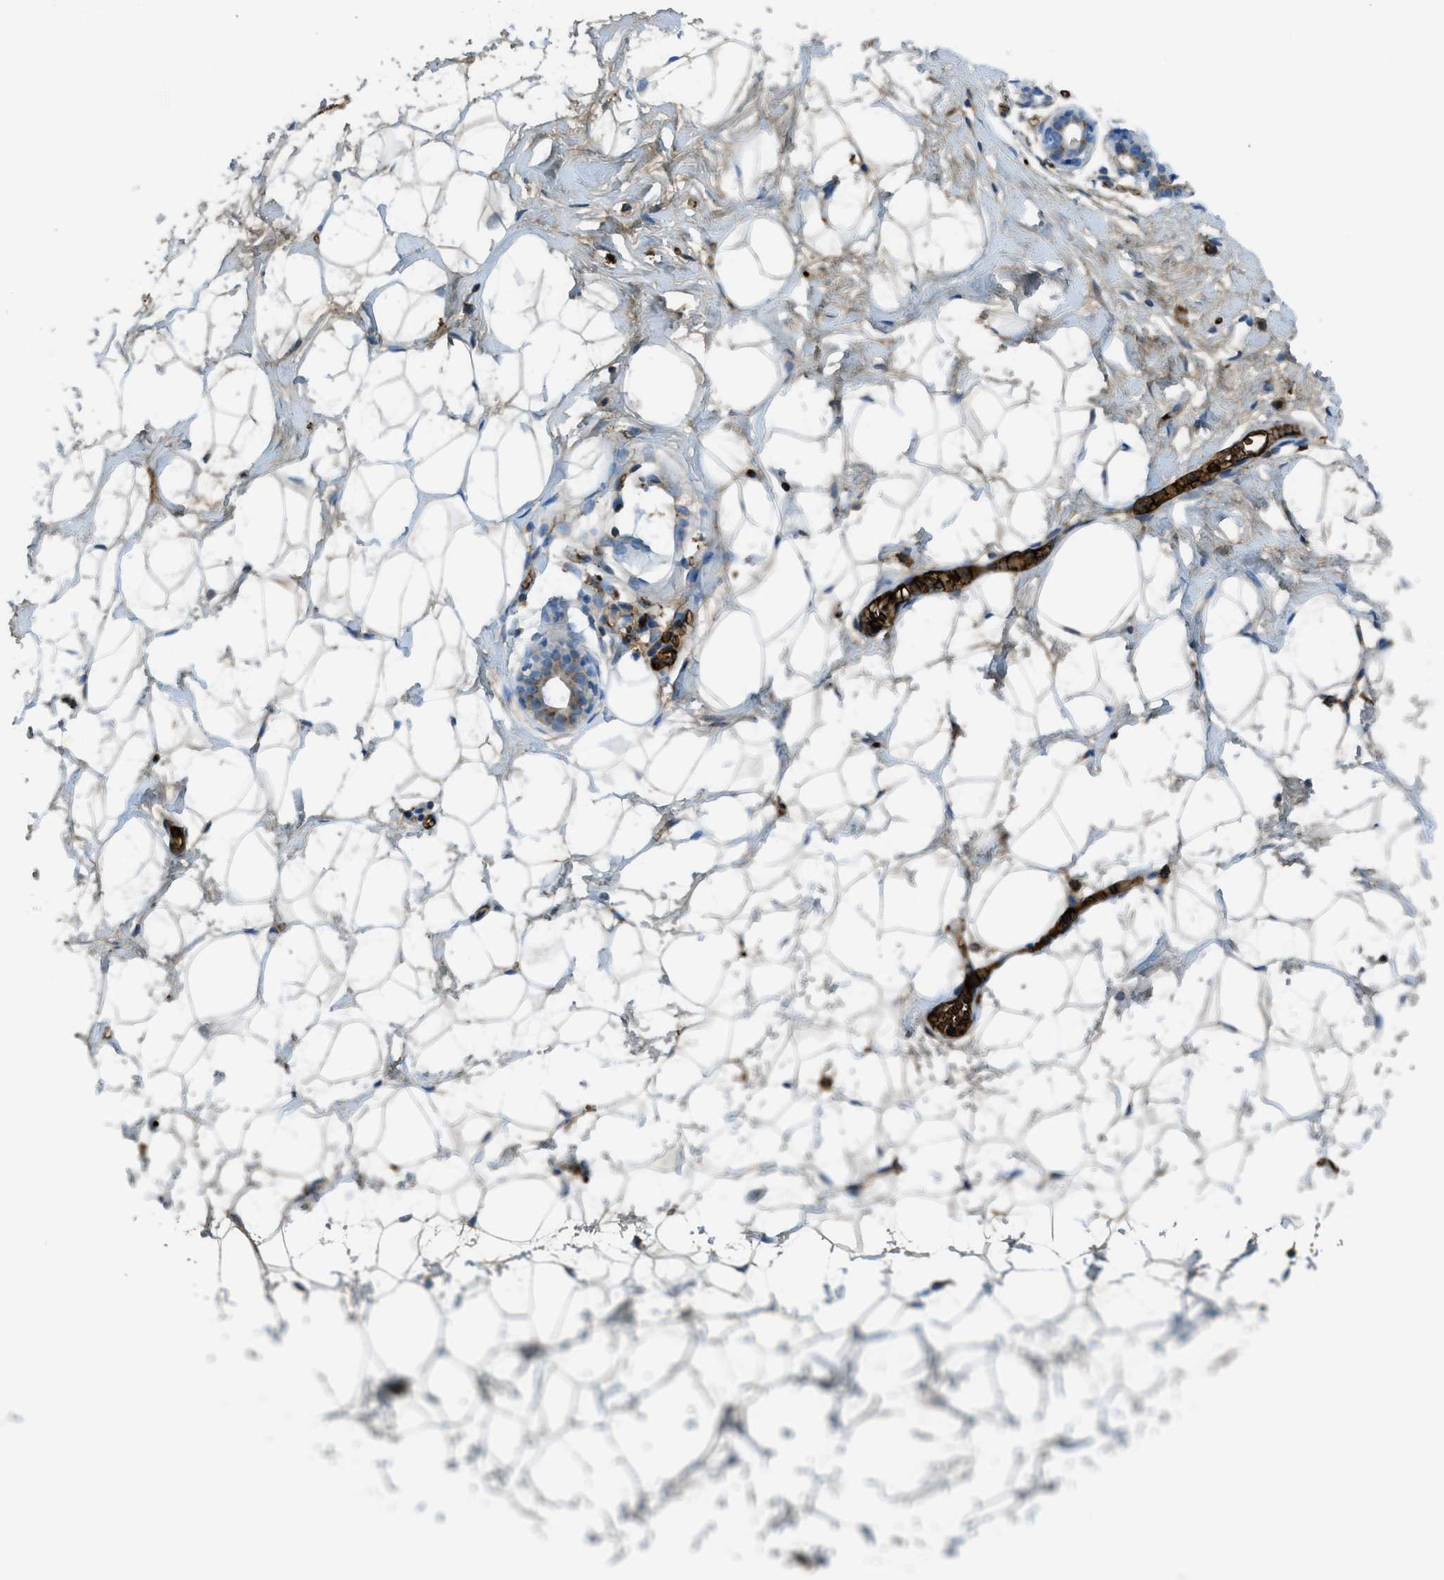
{"staining": {"intensity": "negative", "quantity": "none", "location": "none"}, "tissue": "breast", "cell_type": "Adipocytes", "image_type": "normal", "snomed": [{"axis": "morphology", "description": "Normal tissue, NOS"}, {"axis": "topography", "description": "Breast"}], "caption": "Micrograph shows no significant protein staining in adipocytes of unremarkable breast. (DAB immunohistochemistry visualized using brightfield microscopy, high magnification).", "gene": "TRIM59", "patient": {"sex": "female", "age": 23}}